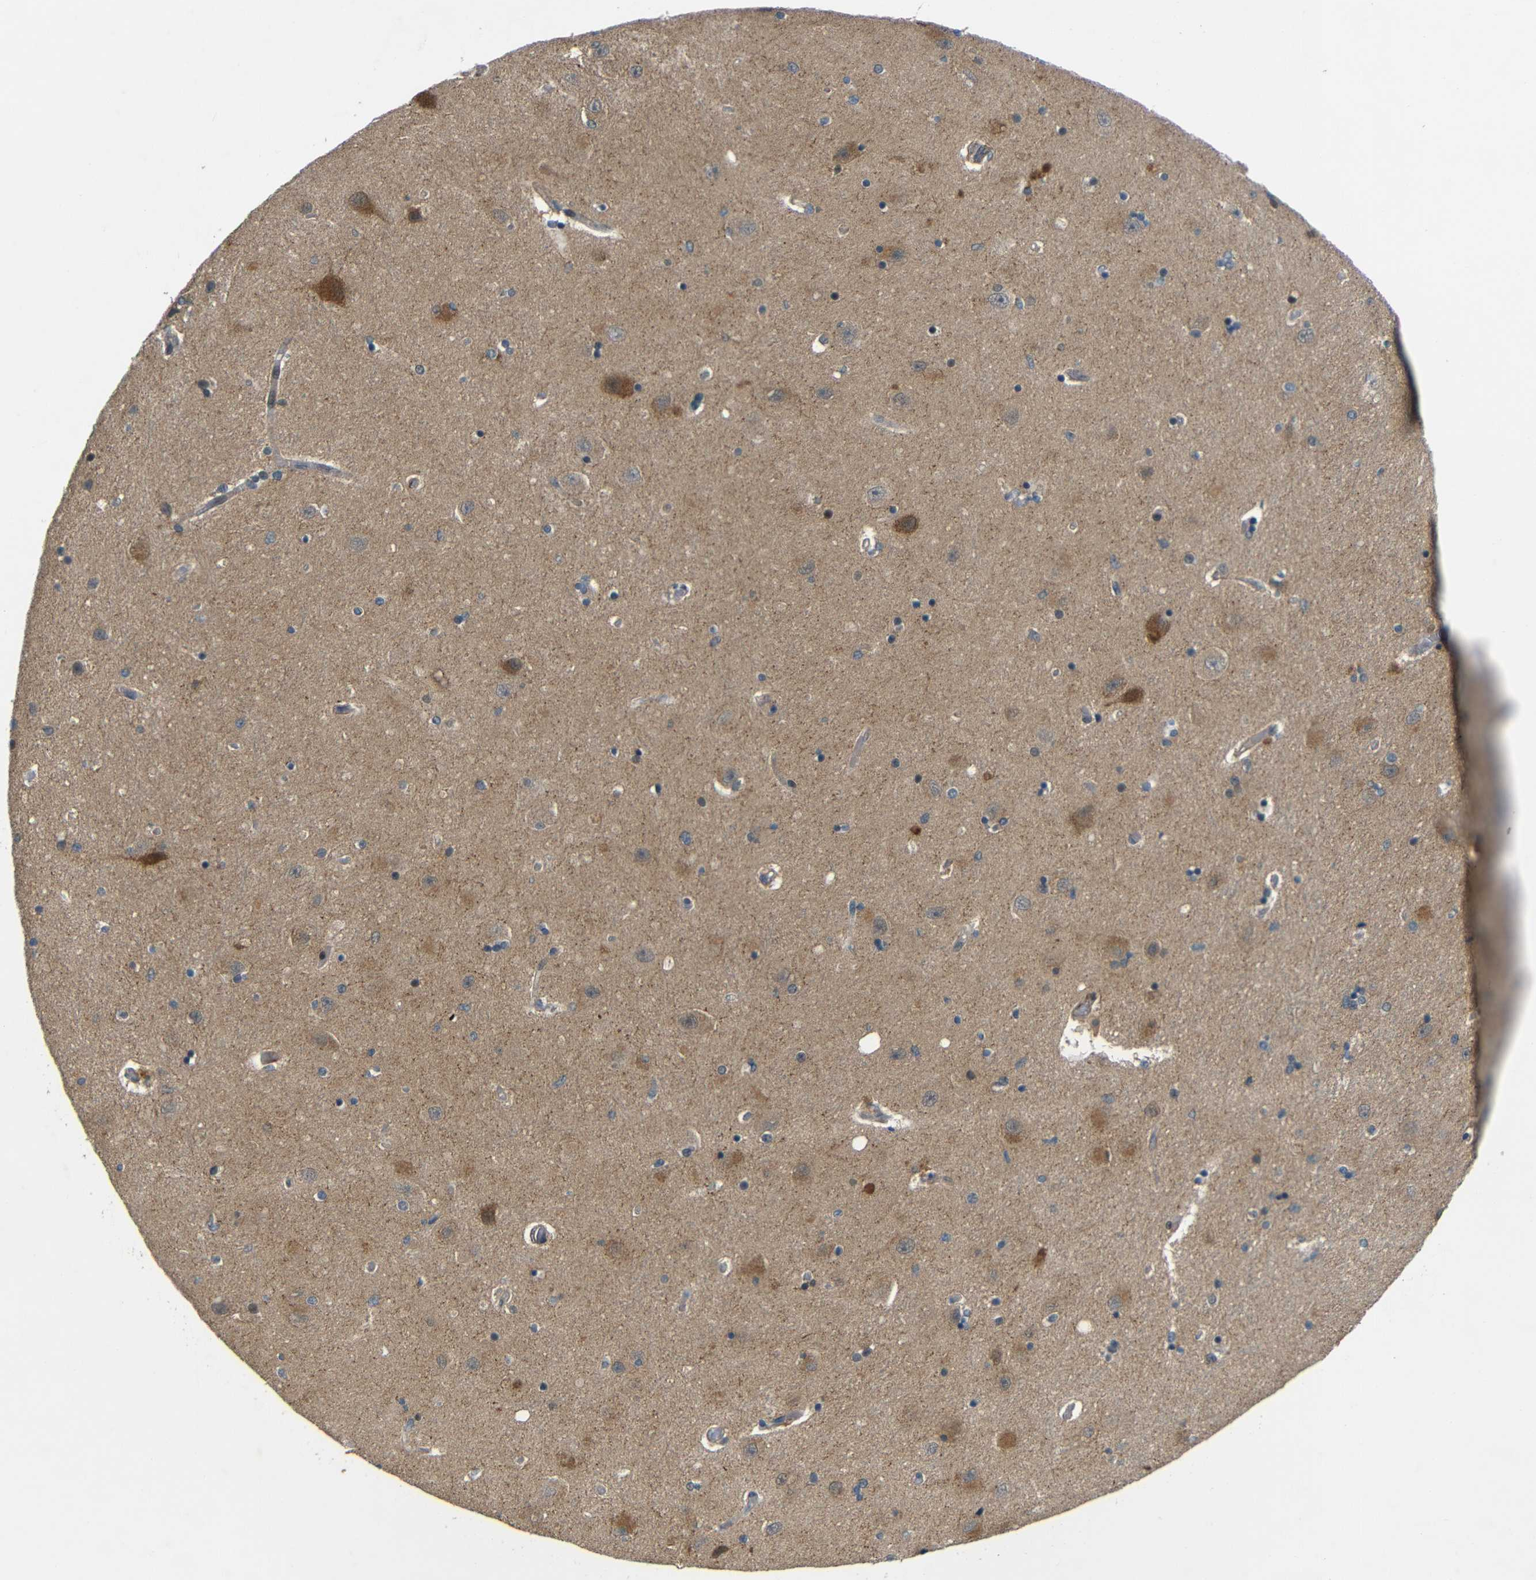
{"staining": {"intensity": "moderate", "quantity": "<25%", "location": "cytoplasmic/membranous"}, "tissue": "hippocampus", "cell_type": "Glial cells", "image_type": "normal", "snomed": [{"axis": "morphology", "description": "Normal tissue, NOS"}, {"axis": "topography", "description": "Hippocampus"}], "caption": "IHC histopathology image of normal hippocampus: hippocampus stained using immunohistochemistry (IHC) reveals low levels of moderate protein expression localized specifically in the cytoplasmic/membranous of glial cells, appearing as a cytoplasmic/membranous brown color.", "gene": "SYDE1", "patient": {"sex": "female", "age": 54}}